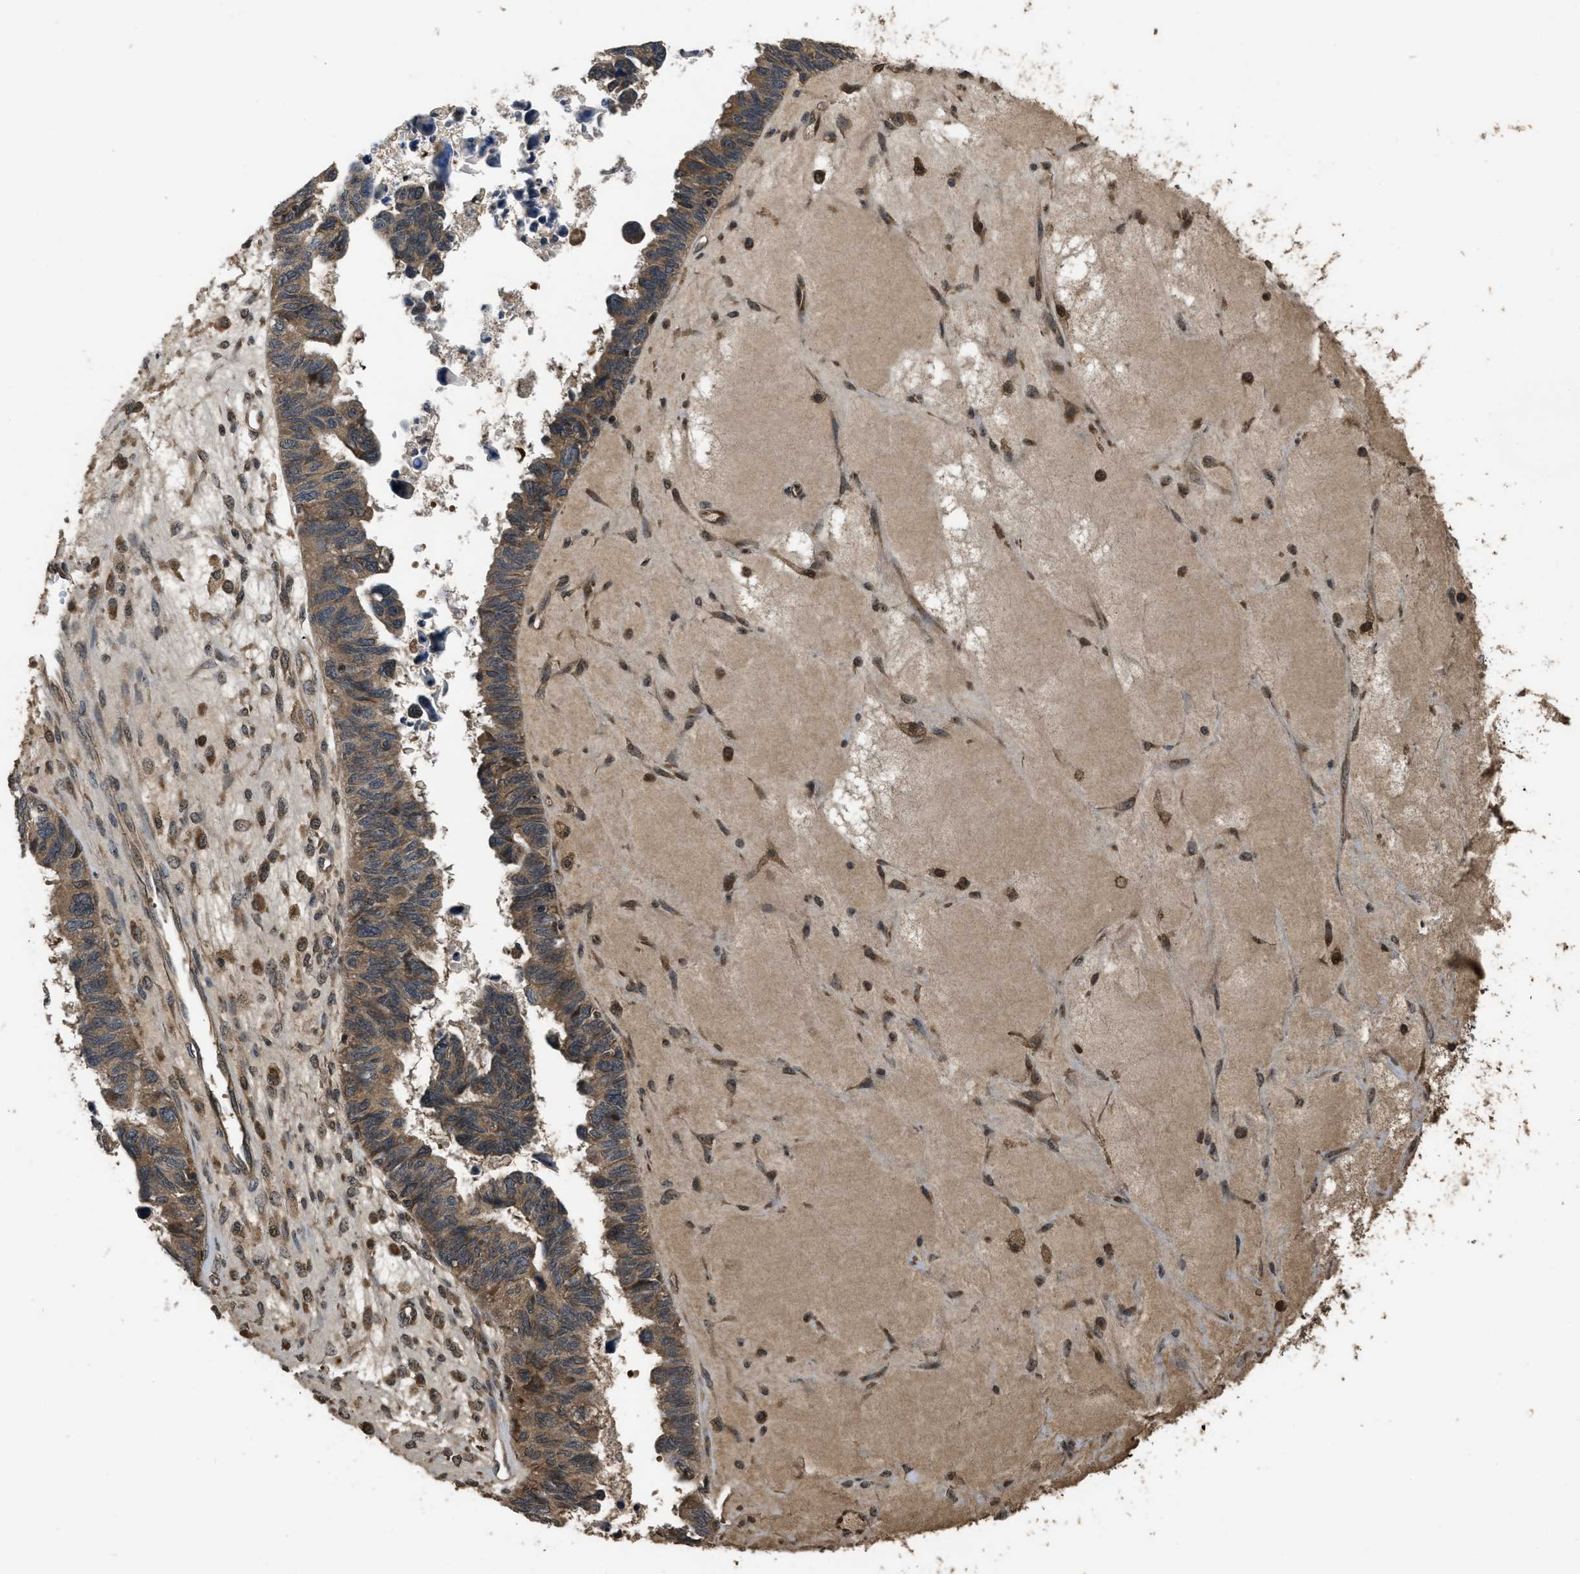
{"staining": {"intensity": "moderate", "quantity": ">75%", "location": "cytoplasmic/membranous"}, "tissue": "ovarian cancer", "cell_type": "Tumor cells", "image_type": "cancer", "snomed": [{"axis": "morphology", "description": "Cystadenocarcinoma, serous, NOS"}, {"axis": "topography", "description": "Ovary"}], "caption": "The immunohistochemical stain labels moderate cytoplasmic/membranous staining in tumor cells of serous cystadenocarcinoma (ovarian) tissue.", "gene": "SPTLC1", "patient": {"sex": "female", "age": 79}}